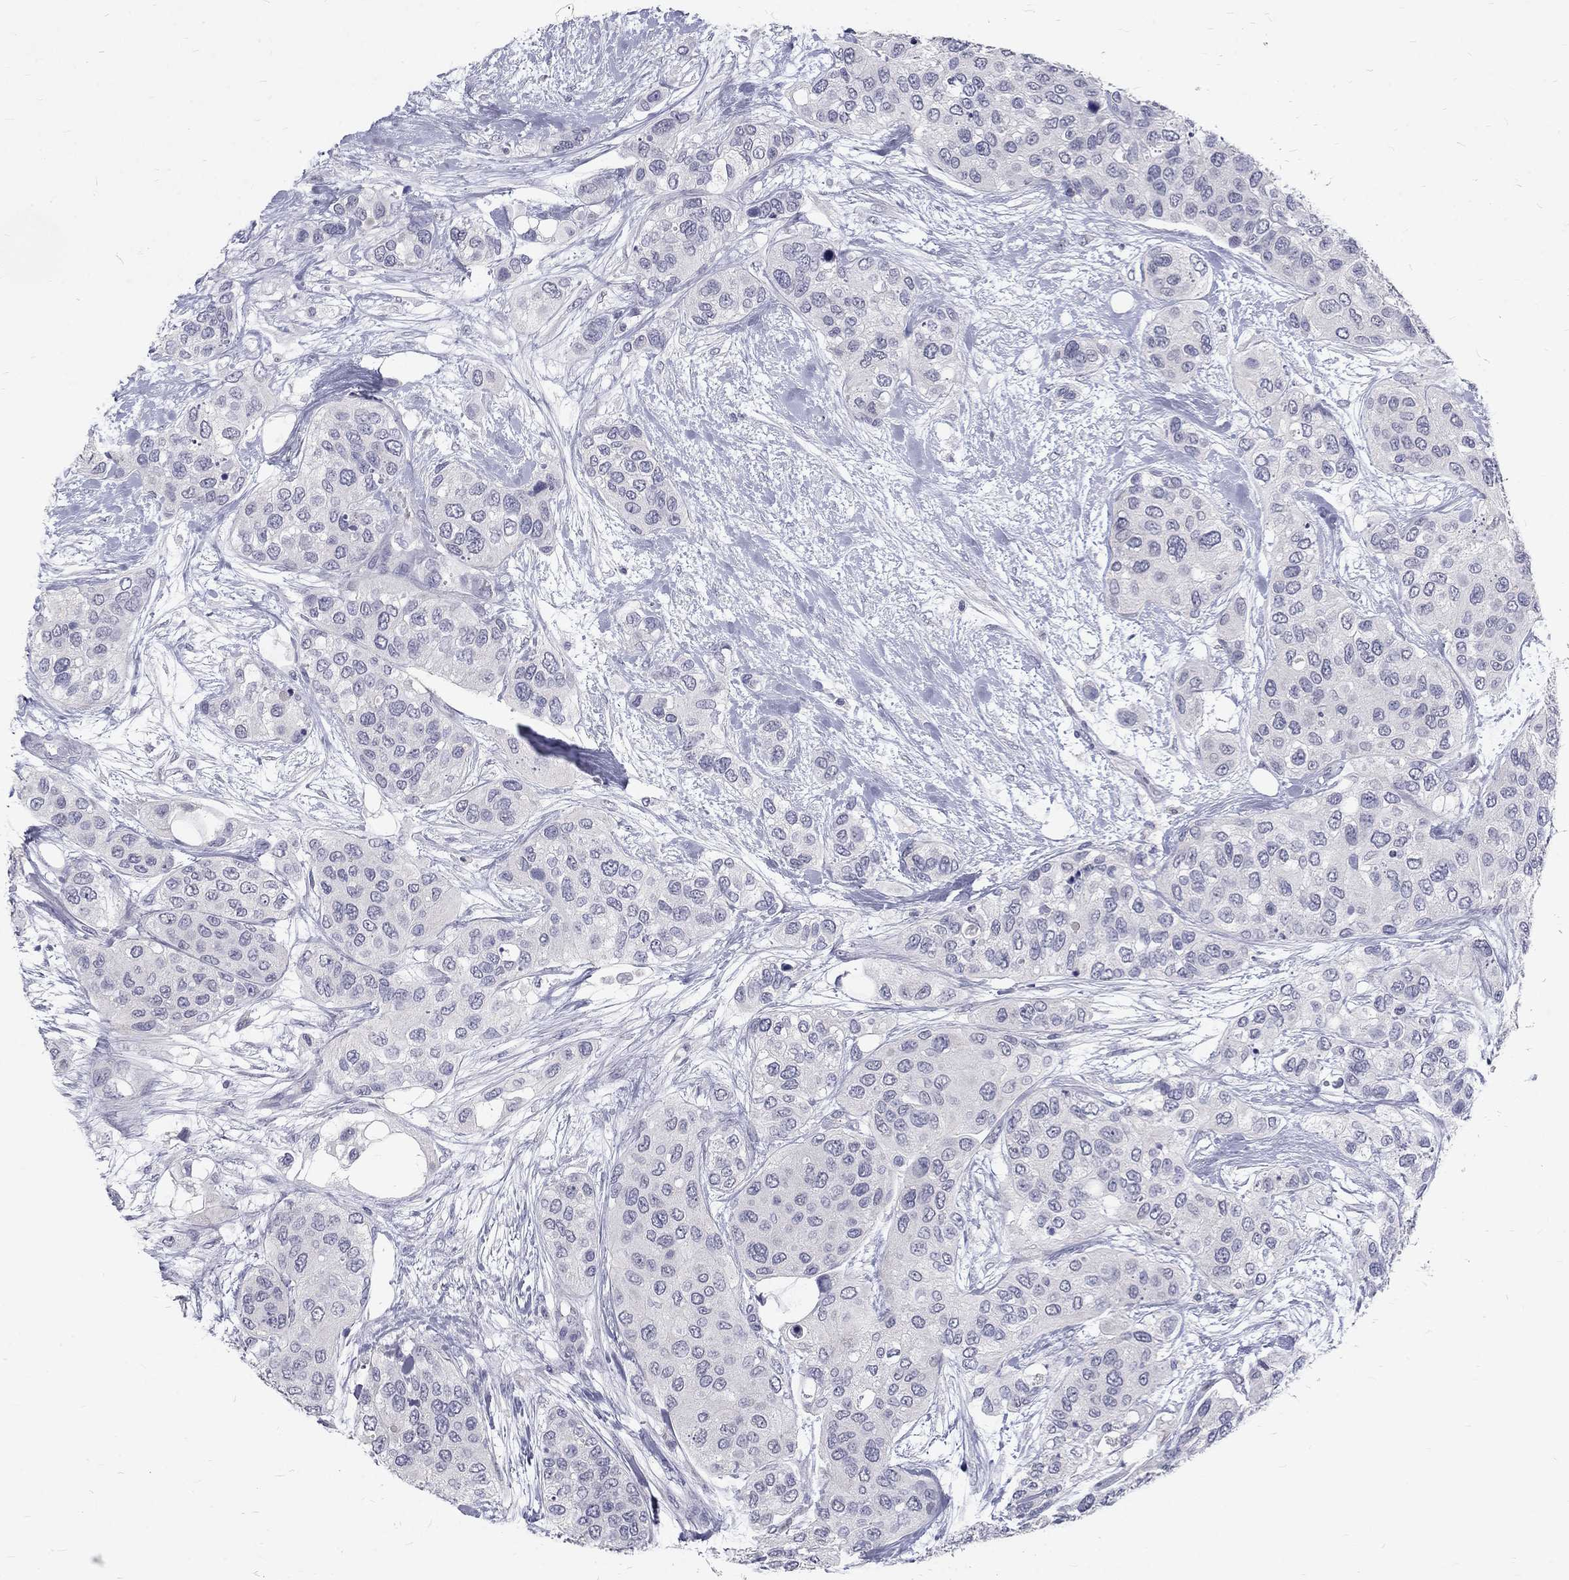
{"staining": {"intensity": "negative", "quantity": "none", "location": "none"}, "tissue": "urothelial cancer", "cell_type": "Tumor cells", "image_type": "cancer", "snomed": [{"axis": "morphology", "description": "Urothelial carcinoma, High grade"}, {"axis": "topography", "description": "Urinary bladder"}], "caption": "Tumor cells are negative for protein expression in human urothelial cancer.", "gene": "NOS1", "patient": {"sex": "male", "age": 77}}